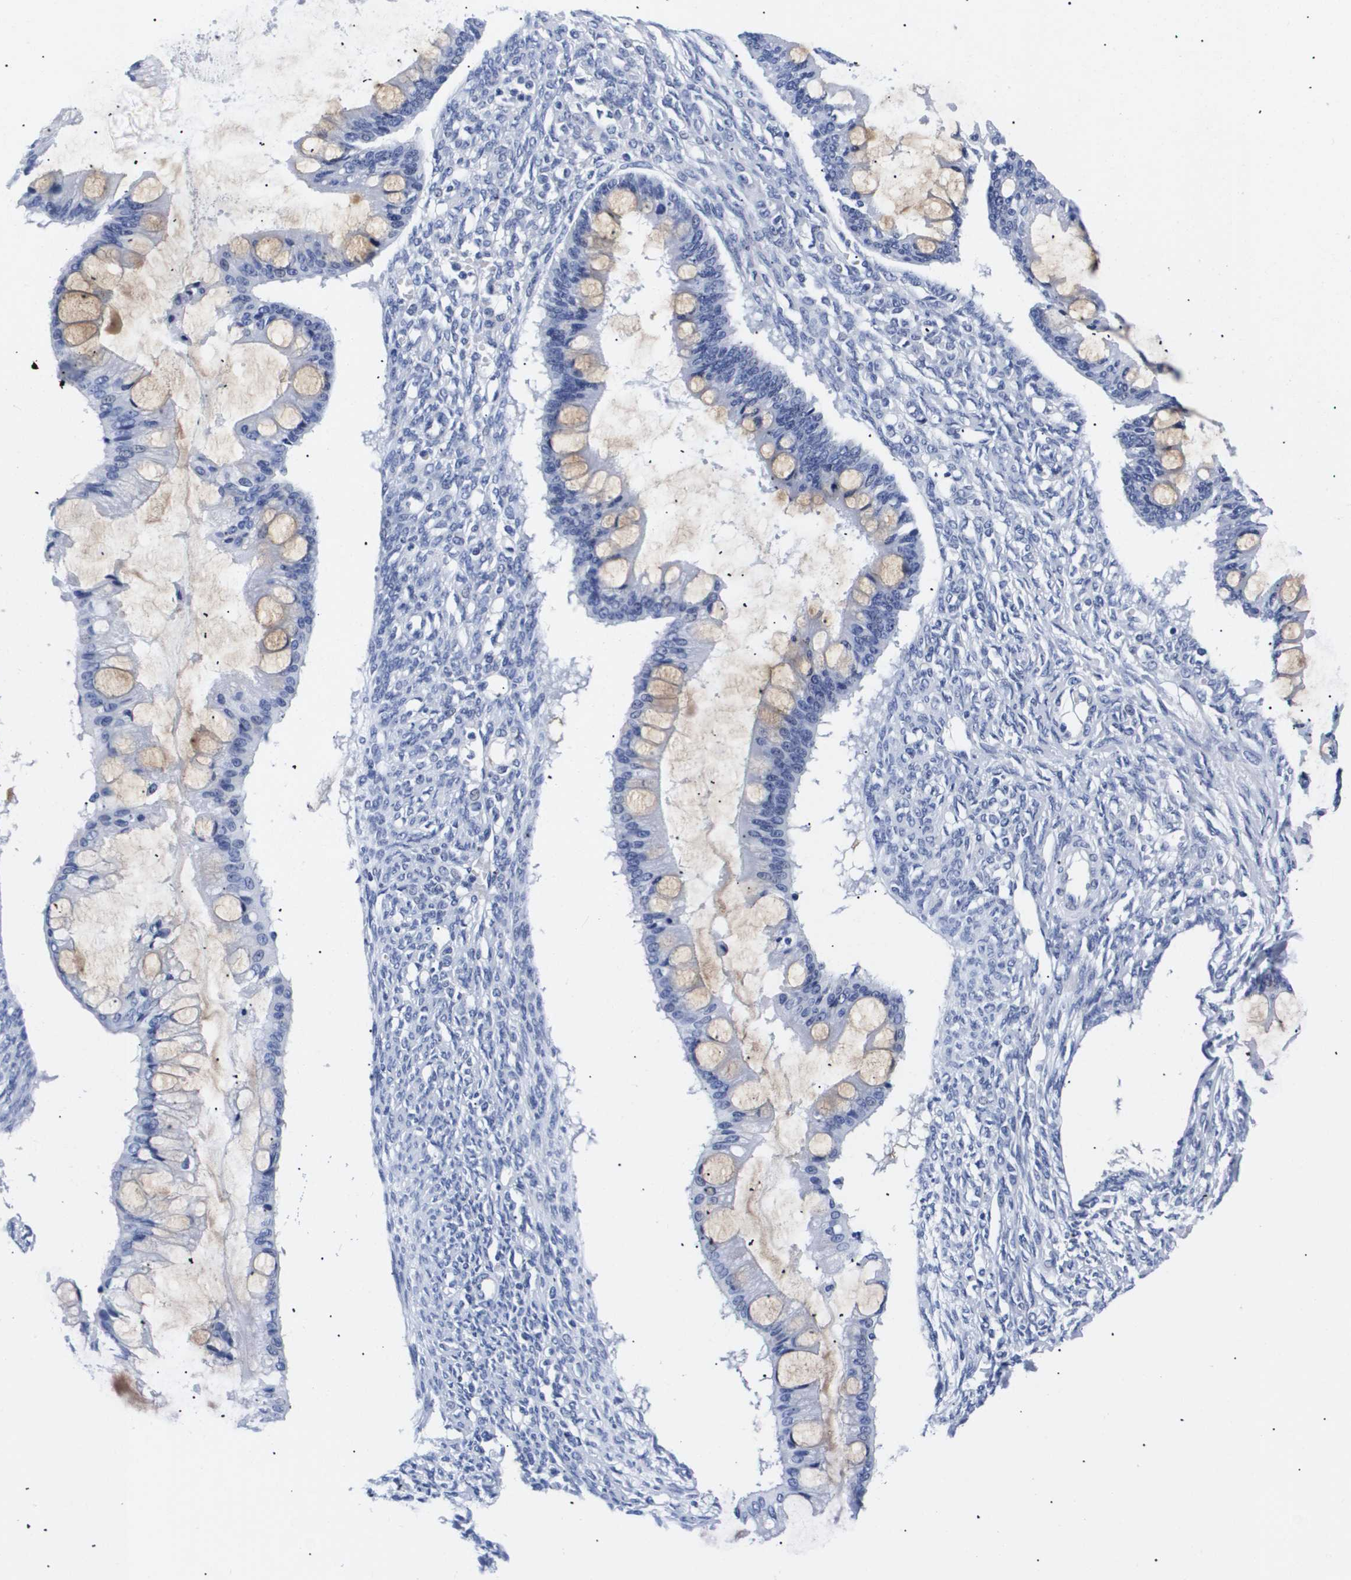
{"staining": {"intensity": "weak", "quantity": "<25%", "location": "cytoplasmic/membranous"}, "tissue": "ovarian cancer", "cell_type": "Tumor cells", "image_type": "cancer", "snomed": [{"axis": "morphology", "description": "Cystadenocarcinoma, mucinous, NOS"}, {"axis": "topography", "description": "Ovary"}], "caption": "Histopathology image shows no protein expression in tumor cells of mucinous cystadenocarcinoma (ovarian) tissue. The staining is performed using DAB (3,3'-diaminobenzidine) brown chromogen with nuclei counter-stained in using hematoxylin.", "gene": "ATP6V0A4", "patient": {"sex": "female", "age": 73}}